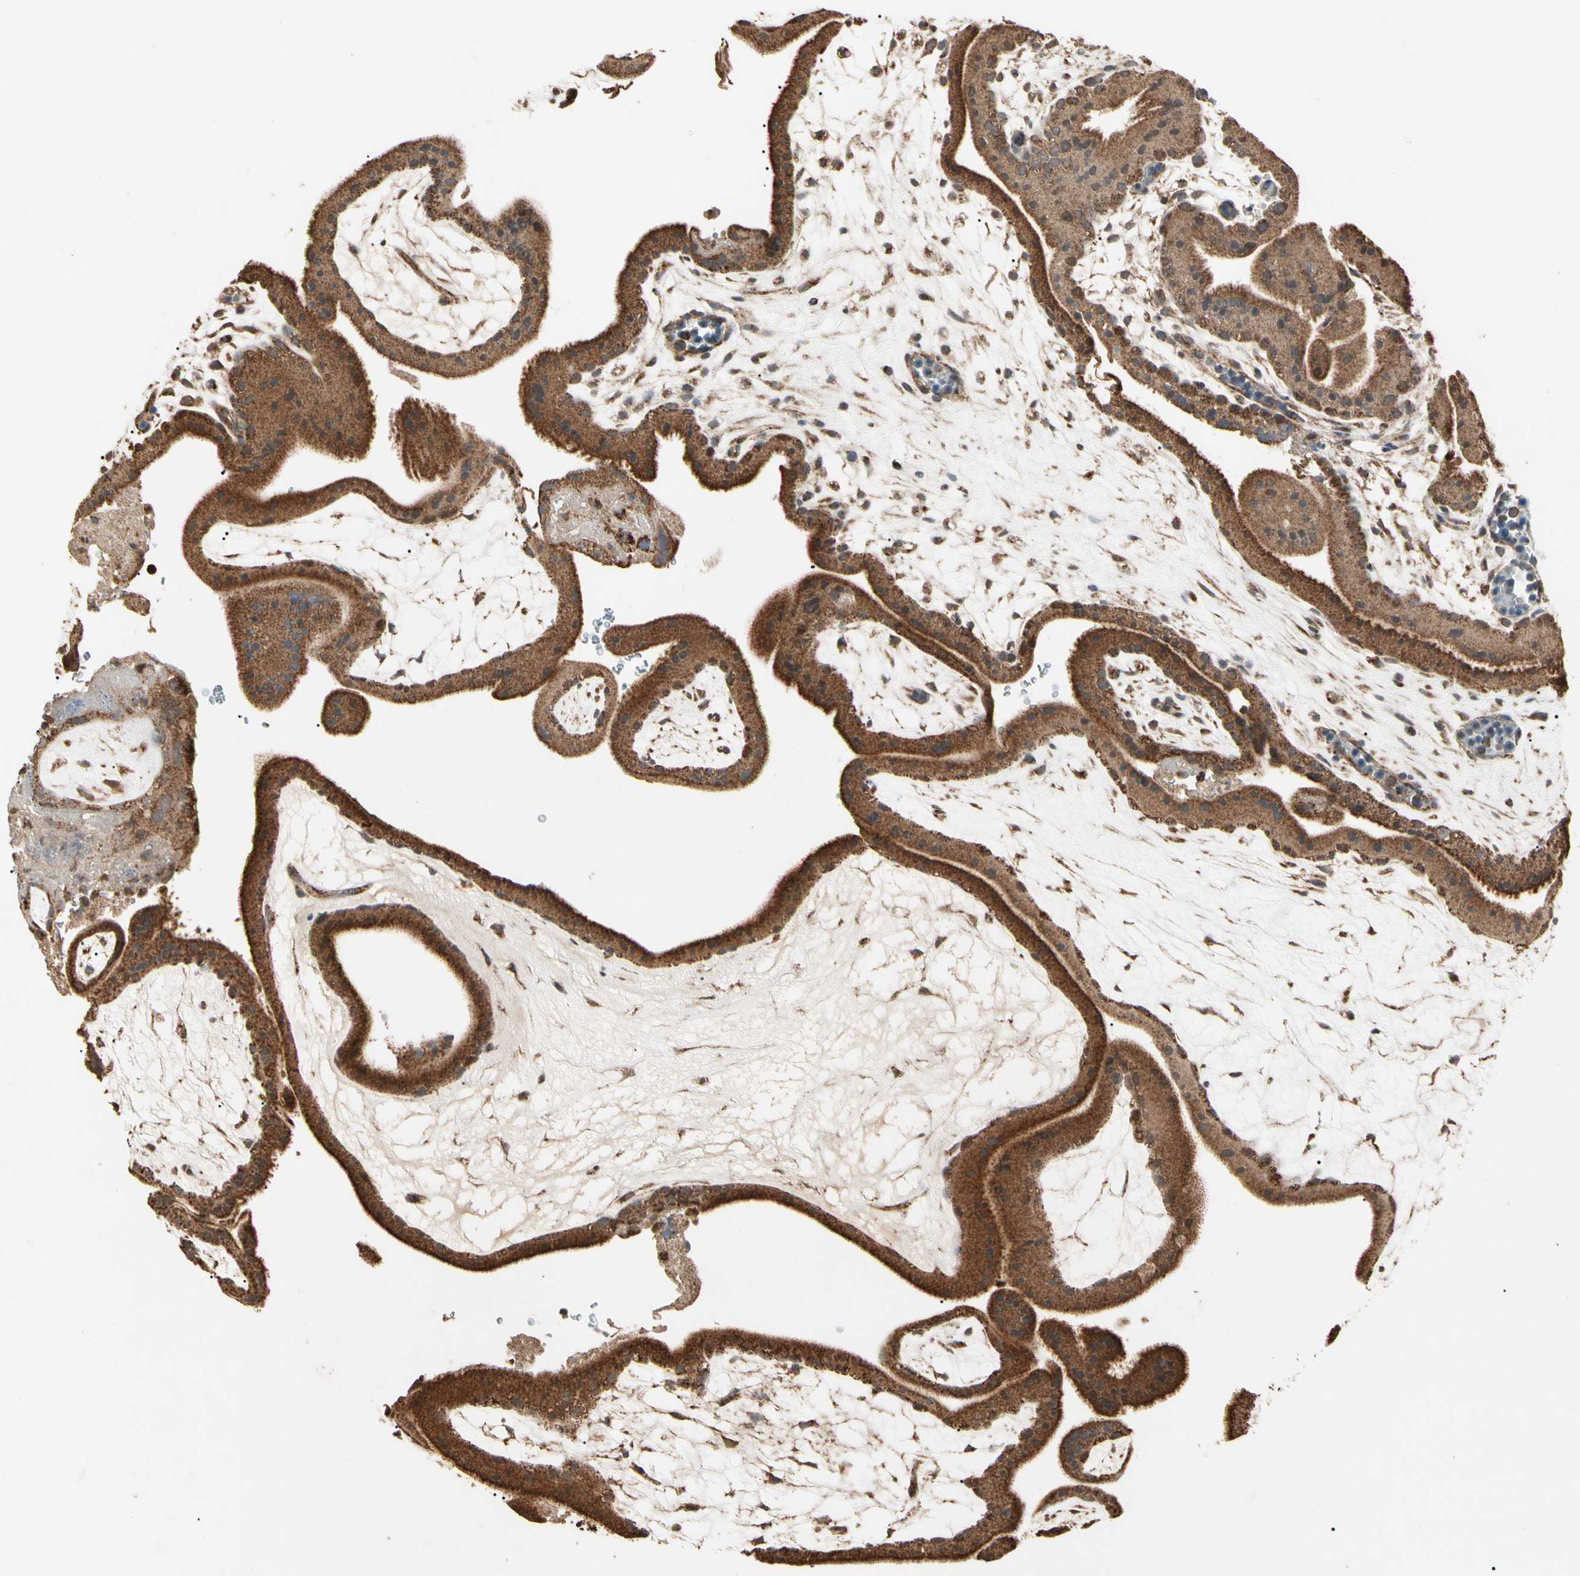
{"staining": {"intensity": "strong", "quantity": ">75%", "location": "cytoplasmic/membranous"}, "tissue": "placenta", "cell_type": "Trophoblastic cells", "image_type": "normal", "snomed": [{"axis": "morphology", "description": "Normal tissue, NOS"}, {"axis": "topography", "description": "Placenta"}], "caption": "Immunohistochemistry (IHC) of normal placenta displays high levels of strong cytoplasmic/membranous staining in approximately >75% of trophoblastic cells.", "gene": "PRDX5", "patient": {"sex": "female", "age": 19}}